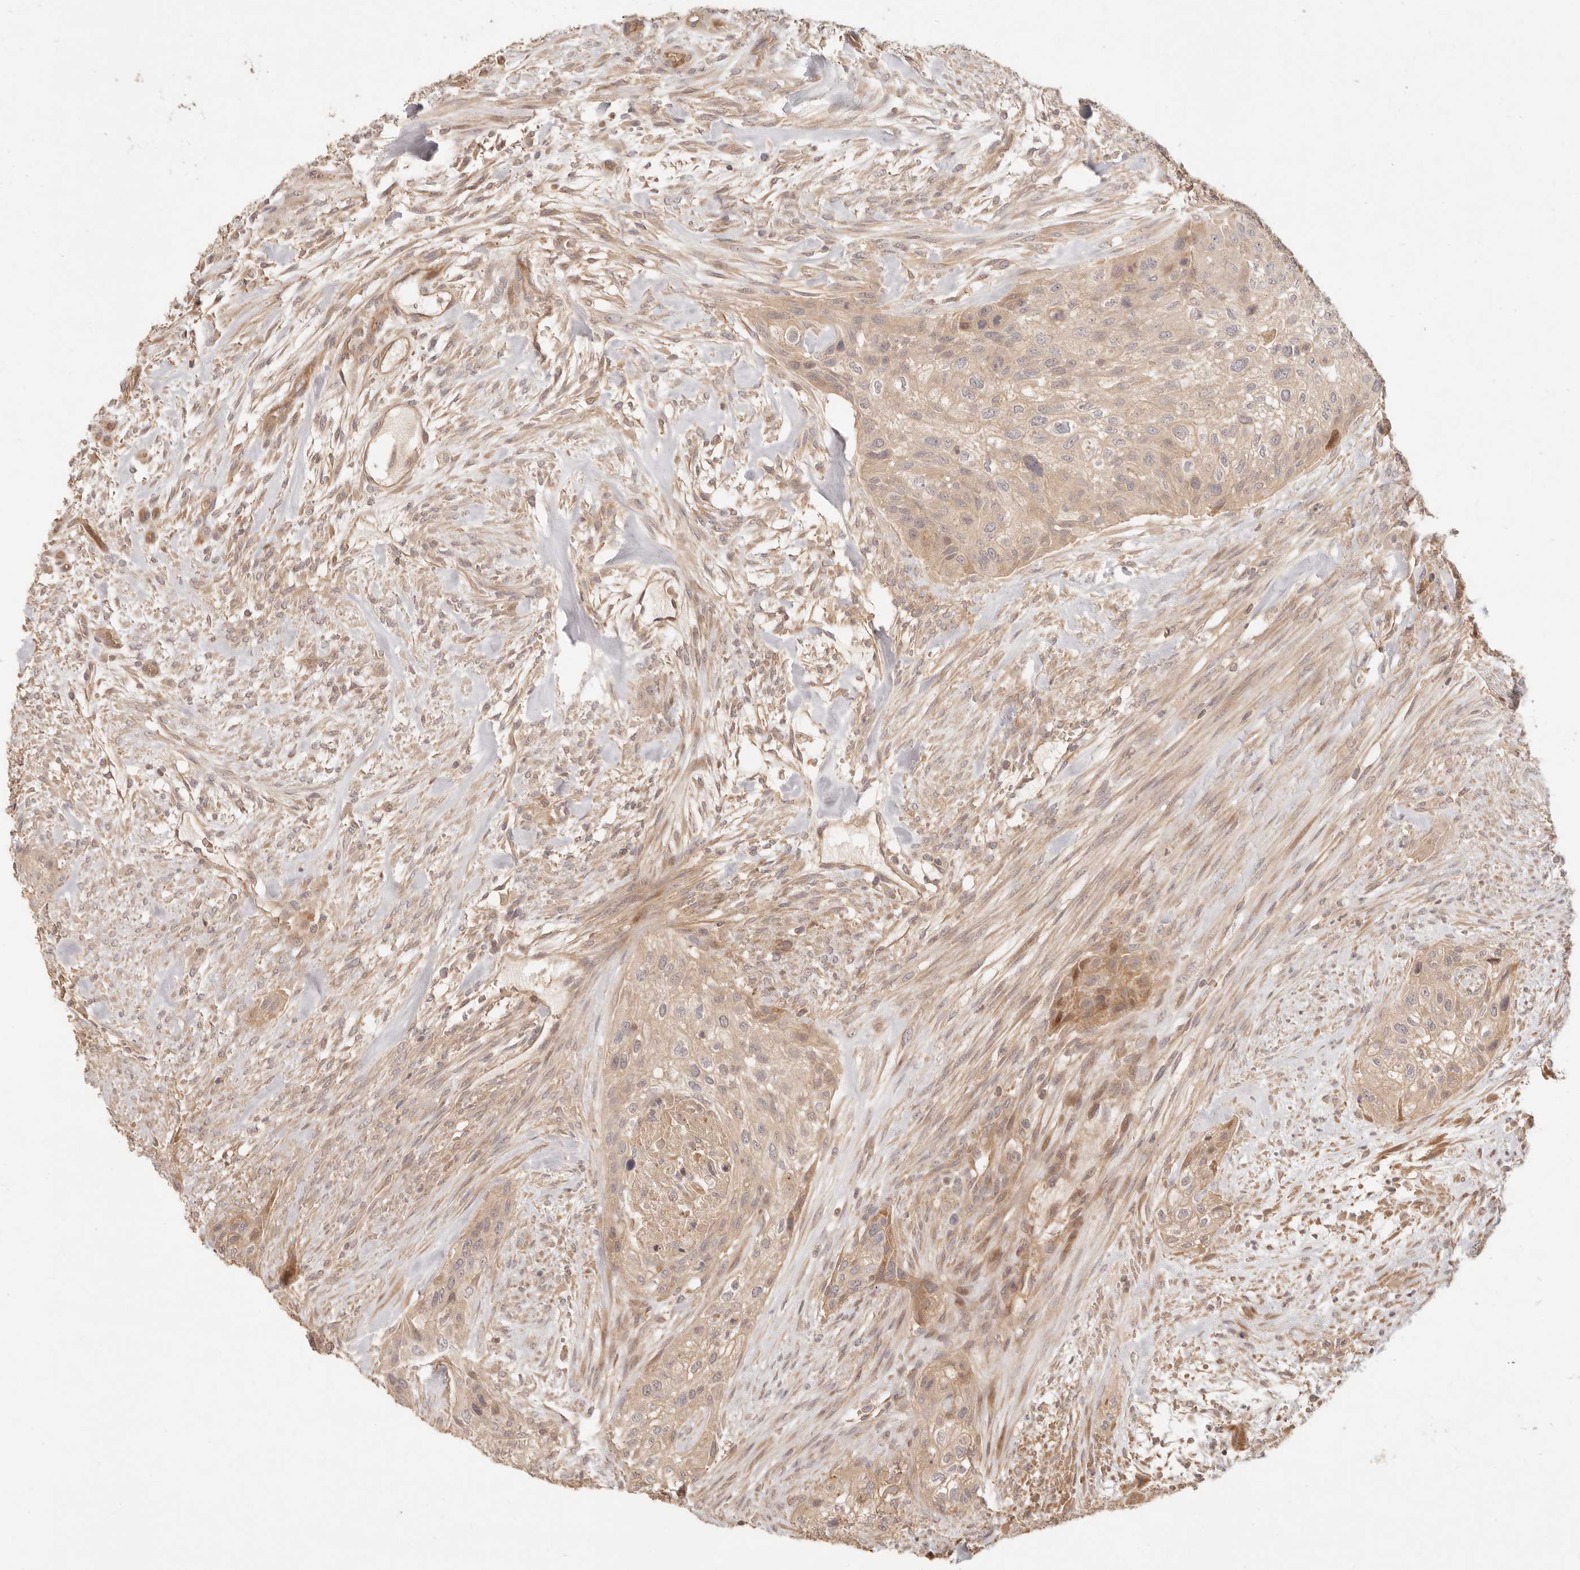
{"staining": {"intensity": "moderate", "quantity": "<25%", "location": "cytoplasmic/membranous,nuclear"}, "tissue": "urothelial cancer", "cell_type": "Tumor cells", "image_type": "cancer", "snomed": [{"axis": "morphology", "description": "Urothelial carcinoma, High grade"}, {"axis": "topography", "description": "Urinary bladder"}], "caption": "Human urothelial carcinoma (high-grade) stained with a protein marker demonstrates moderate staining in tumor cells.", "gene": "PPP1R3B", "patient": {"sex": "male", "age": 35}}